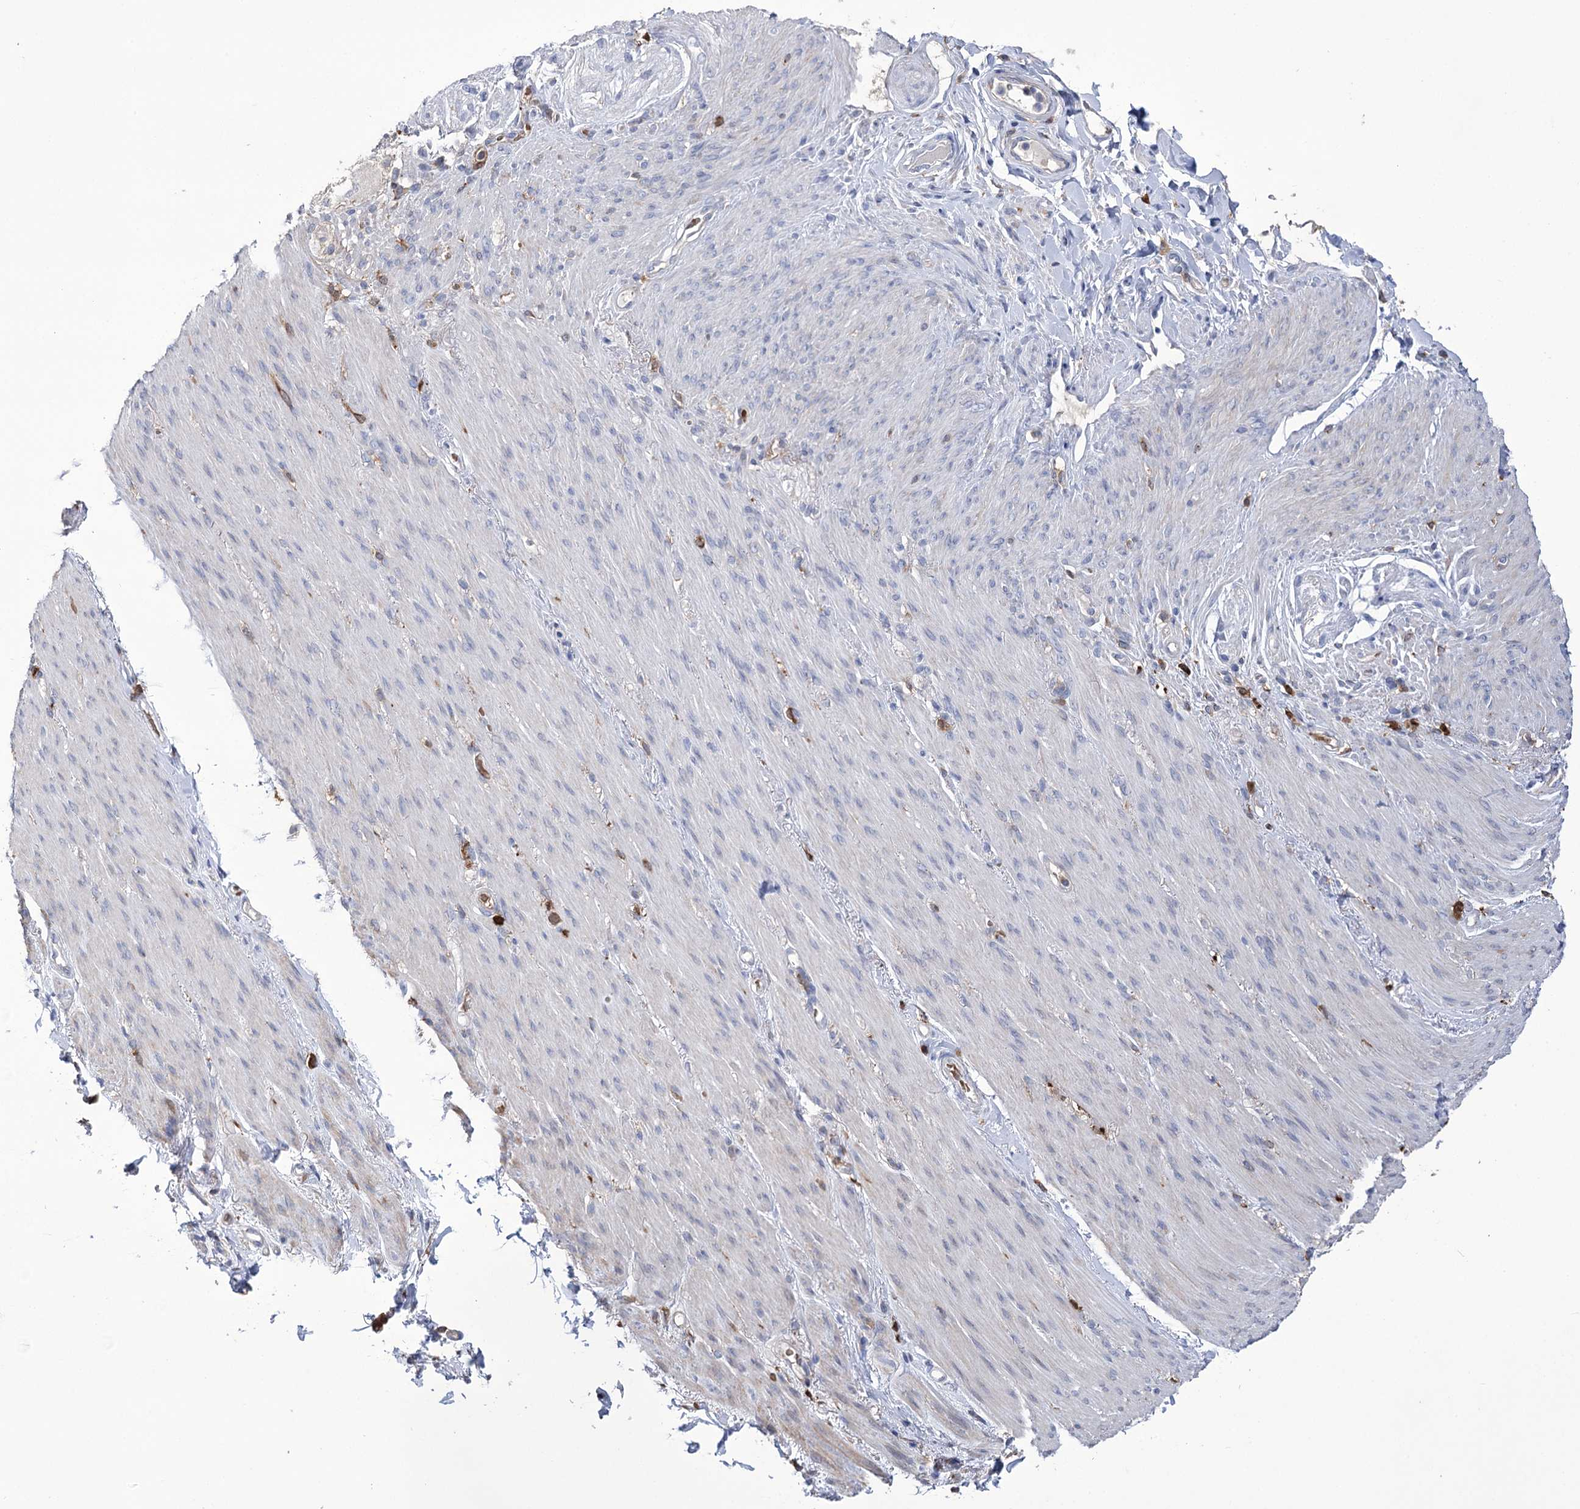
{"staining": {"intensity": "moderate", "quantity": "25%-75%", "location": "cytoplasmic/membranous"}, "tissue": "soft tissue", "cell_type": "Chondrocytes", "image_type": "normal", "snomed": [{"axis": "morphology", "description": "Normal tissue, NOS"}, {"axis": "topography", "description": "Colon"}, {"axis": "topography", "description": "Peripheral nerve tissue"}], "caption": "Moderate cytoplasmic/membranous expression for a protein is seen in about 25%-75% of chondrocytes of benign soft tissue using immunohistochemistry.", "gene": "ZNF622", "patient": {"sex": "female", "age": 61}}